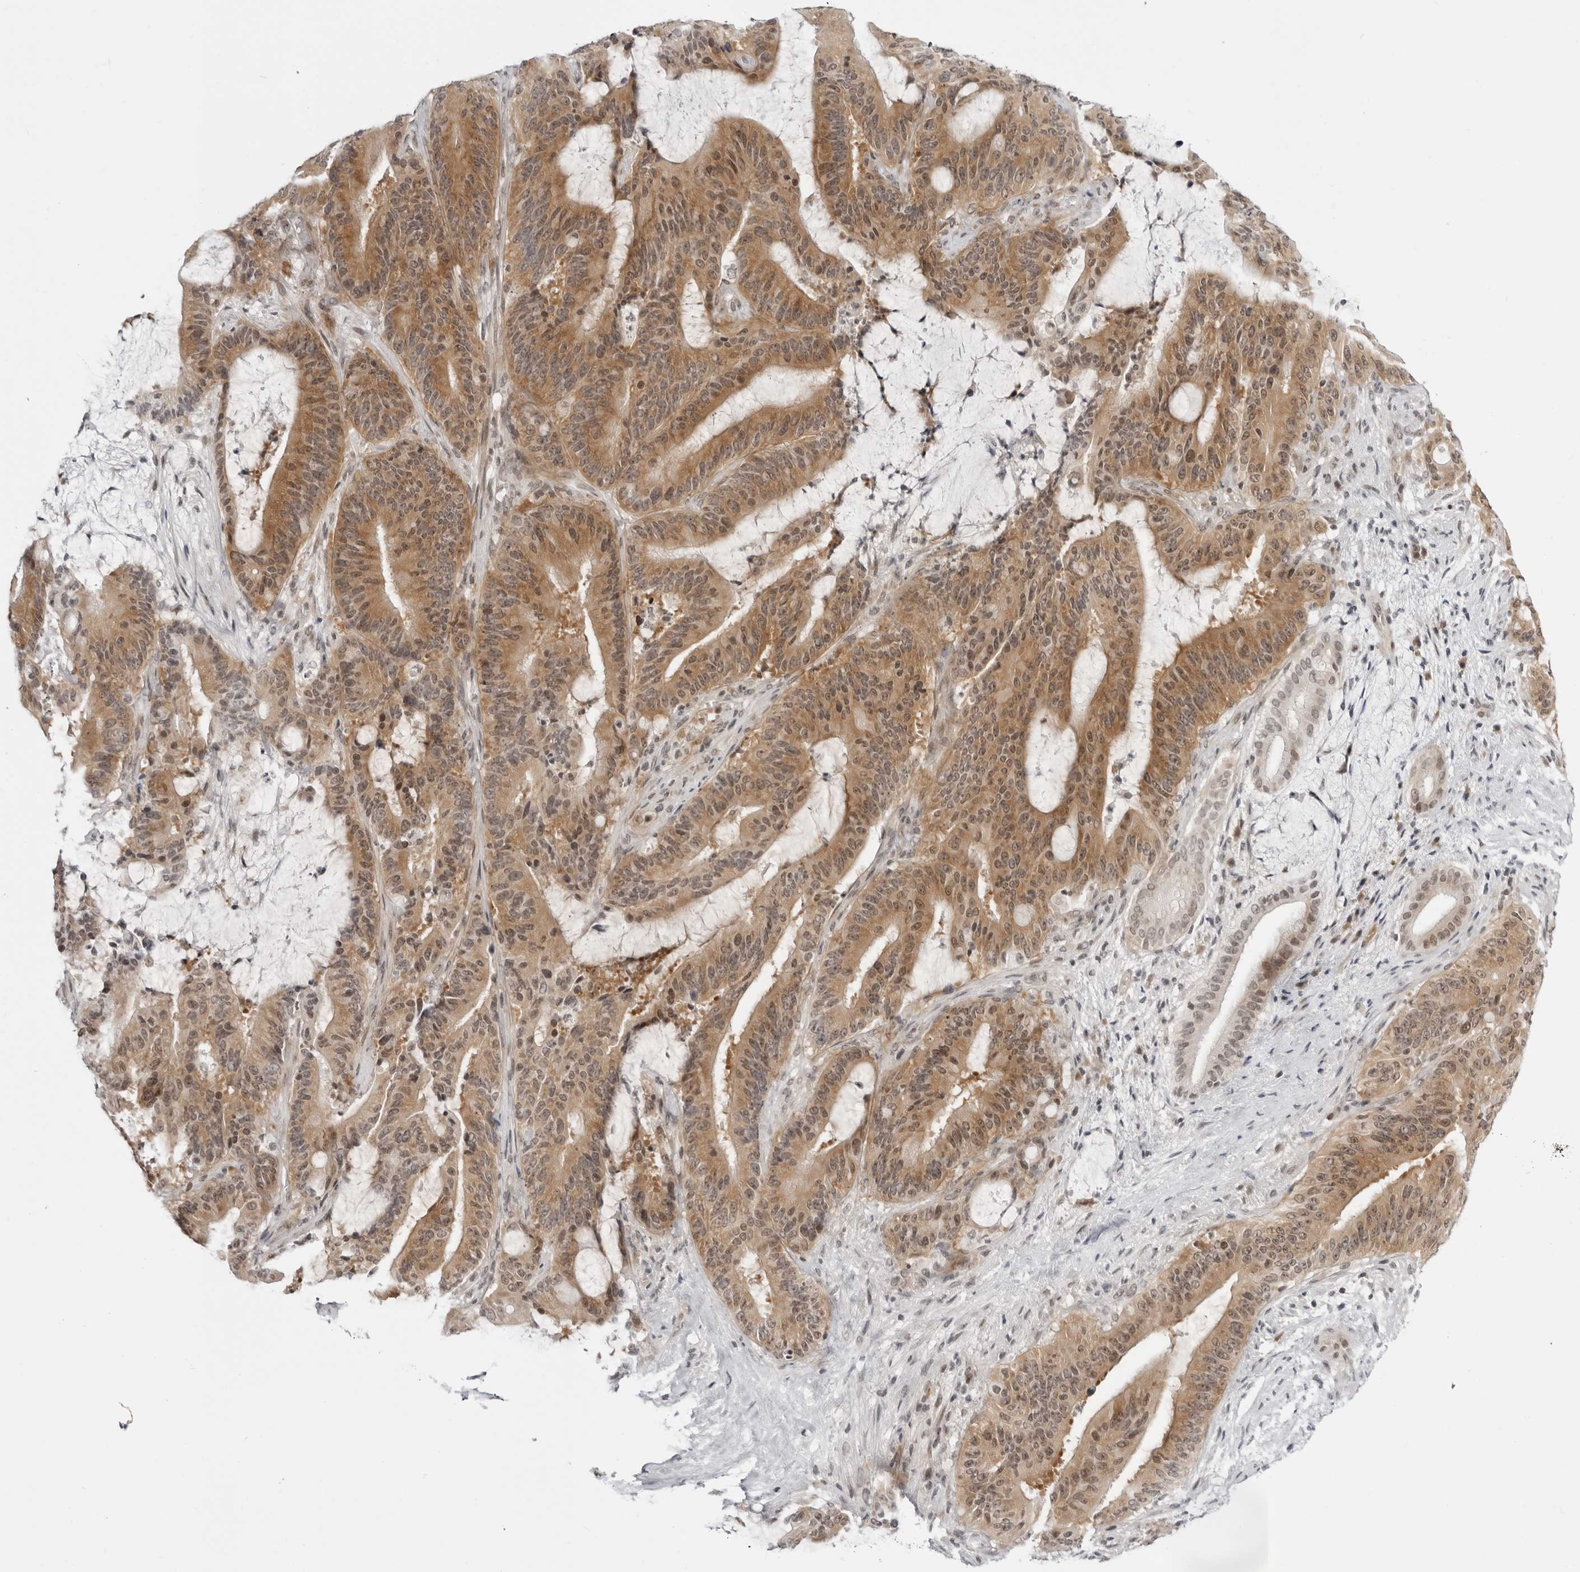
{"staining": {"intensity": "moderate", "quantity": ">75%", "location": "cytoplasmic/membranous"}, "tissue": "liver cancer", "cell_type": "Tumor cells", "image_type": "cancer", "snomed": [{"axis": "morphology", "description": "Normal tissue, NOS"}, {"axis": "morphology", "description": "Cholangiocarcinoma"}, {"axis": "topography", "description": "Liver"}, {"axis": "topography", "description": "Peripheral nerve tissue"}], "caption": "DAB (3,3'-diaminobenzidine) immunohistochemical staining of liver cancer displays moderate cytoplasmic/membranous protein staining in about >75% of tumor cells.", "gene": "PPP2R5C", "patient": {"sex": "female", "age": 73}}